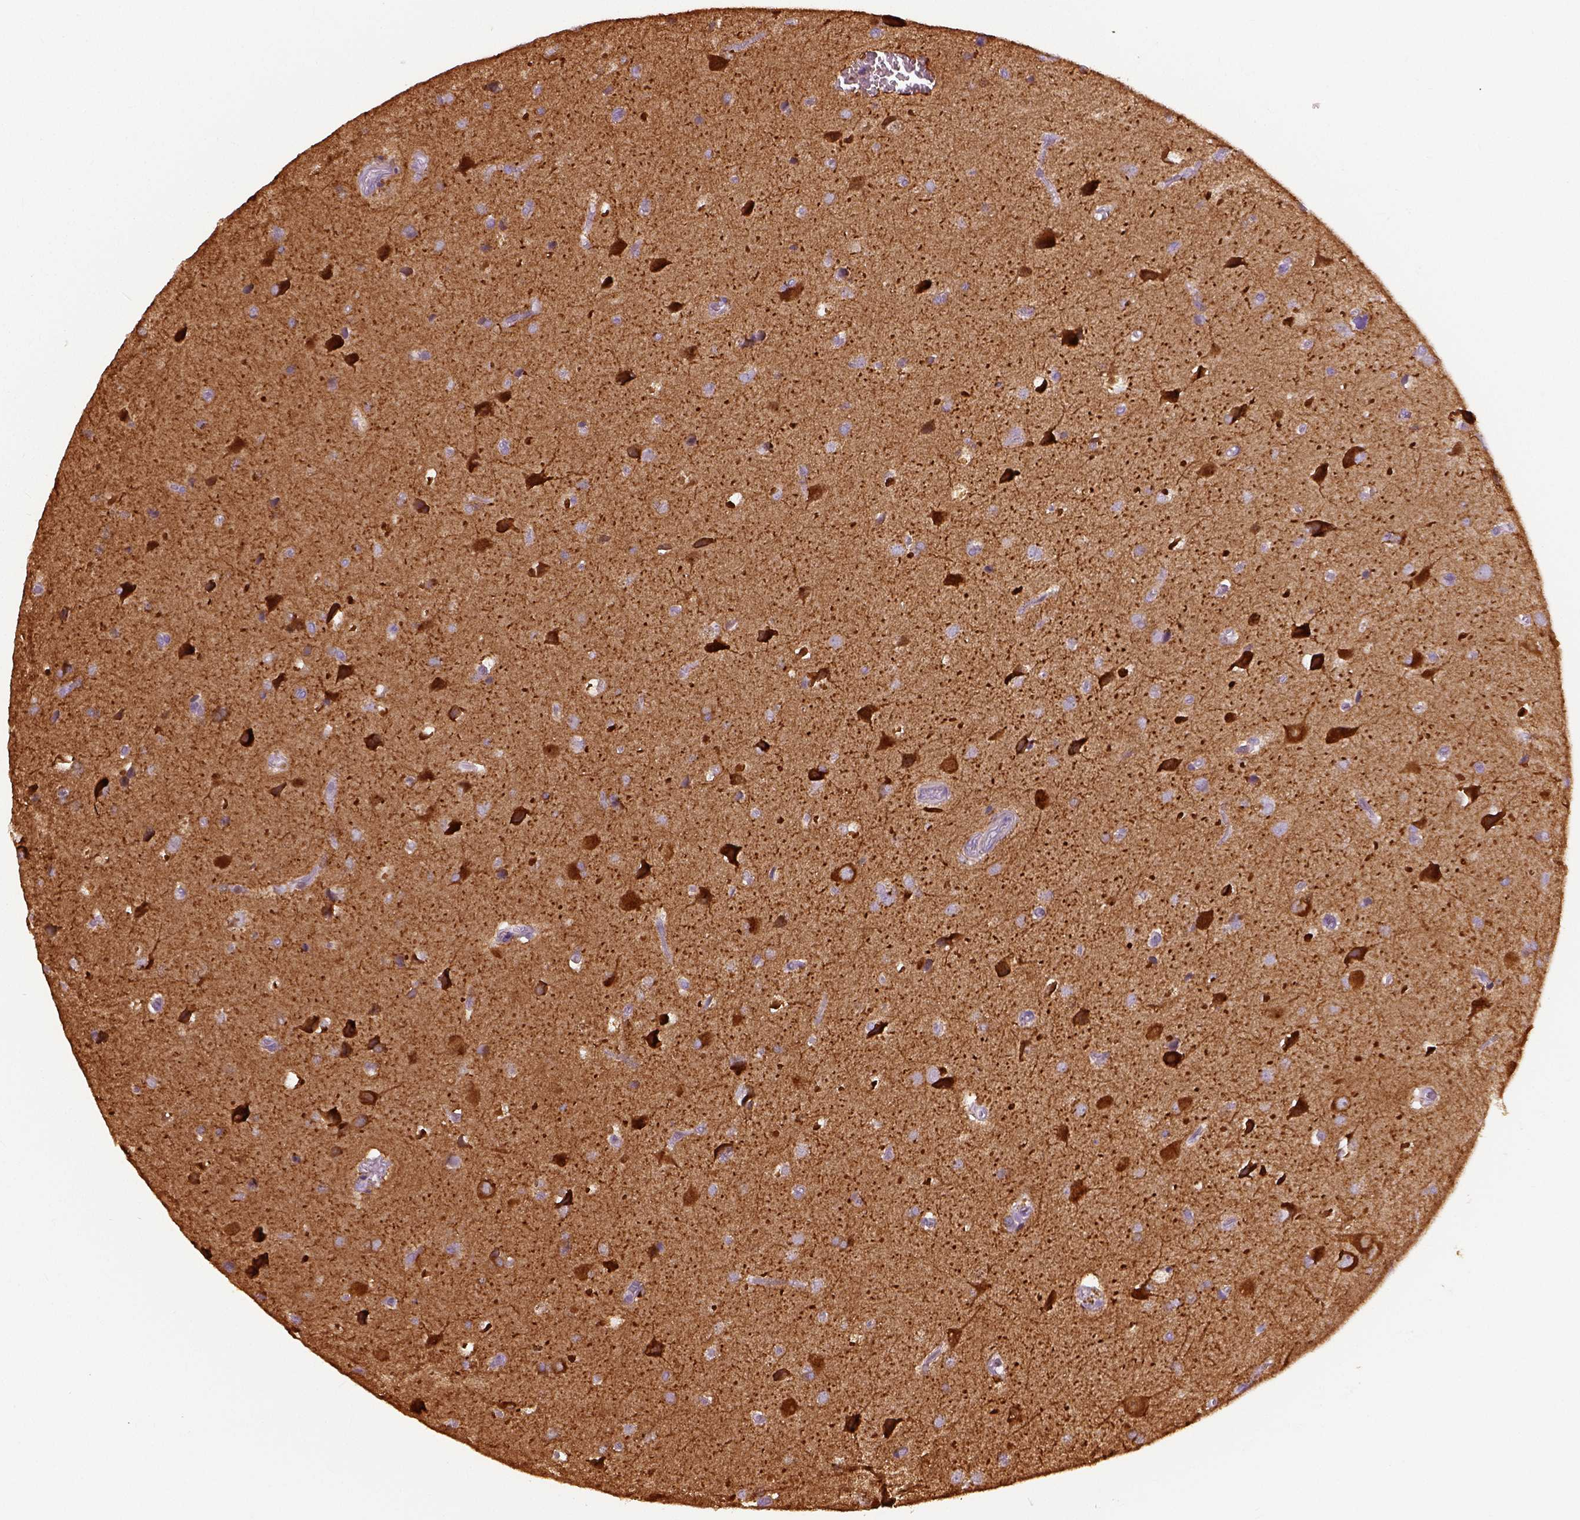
{"staining": {"intensity": "moderate", "quantity": ">75%", "location": "cytoplasmic/membranous"}, "tissue": "glioma", "cell_type": "Tumor cells", "image_type": "cancer", "snomed": [{"axis": "morphology", "description": "Glioma, malignant, Low grade"}, {"axis": "topography", "description": "Brain"}], "caption": "This histopathology image exhibits glioma stained with immunohistochemistry (IHC) to label a protein in brown. The cytoplasmic/membranous of tumor cells show moderate positivity for the protein. Nuclei are counter-stained blue.", "gene": "NECAB1", "patient": {"sex": "male", "age": 58}}